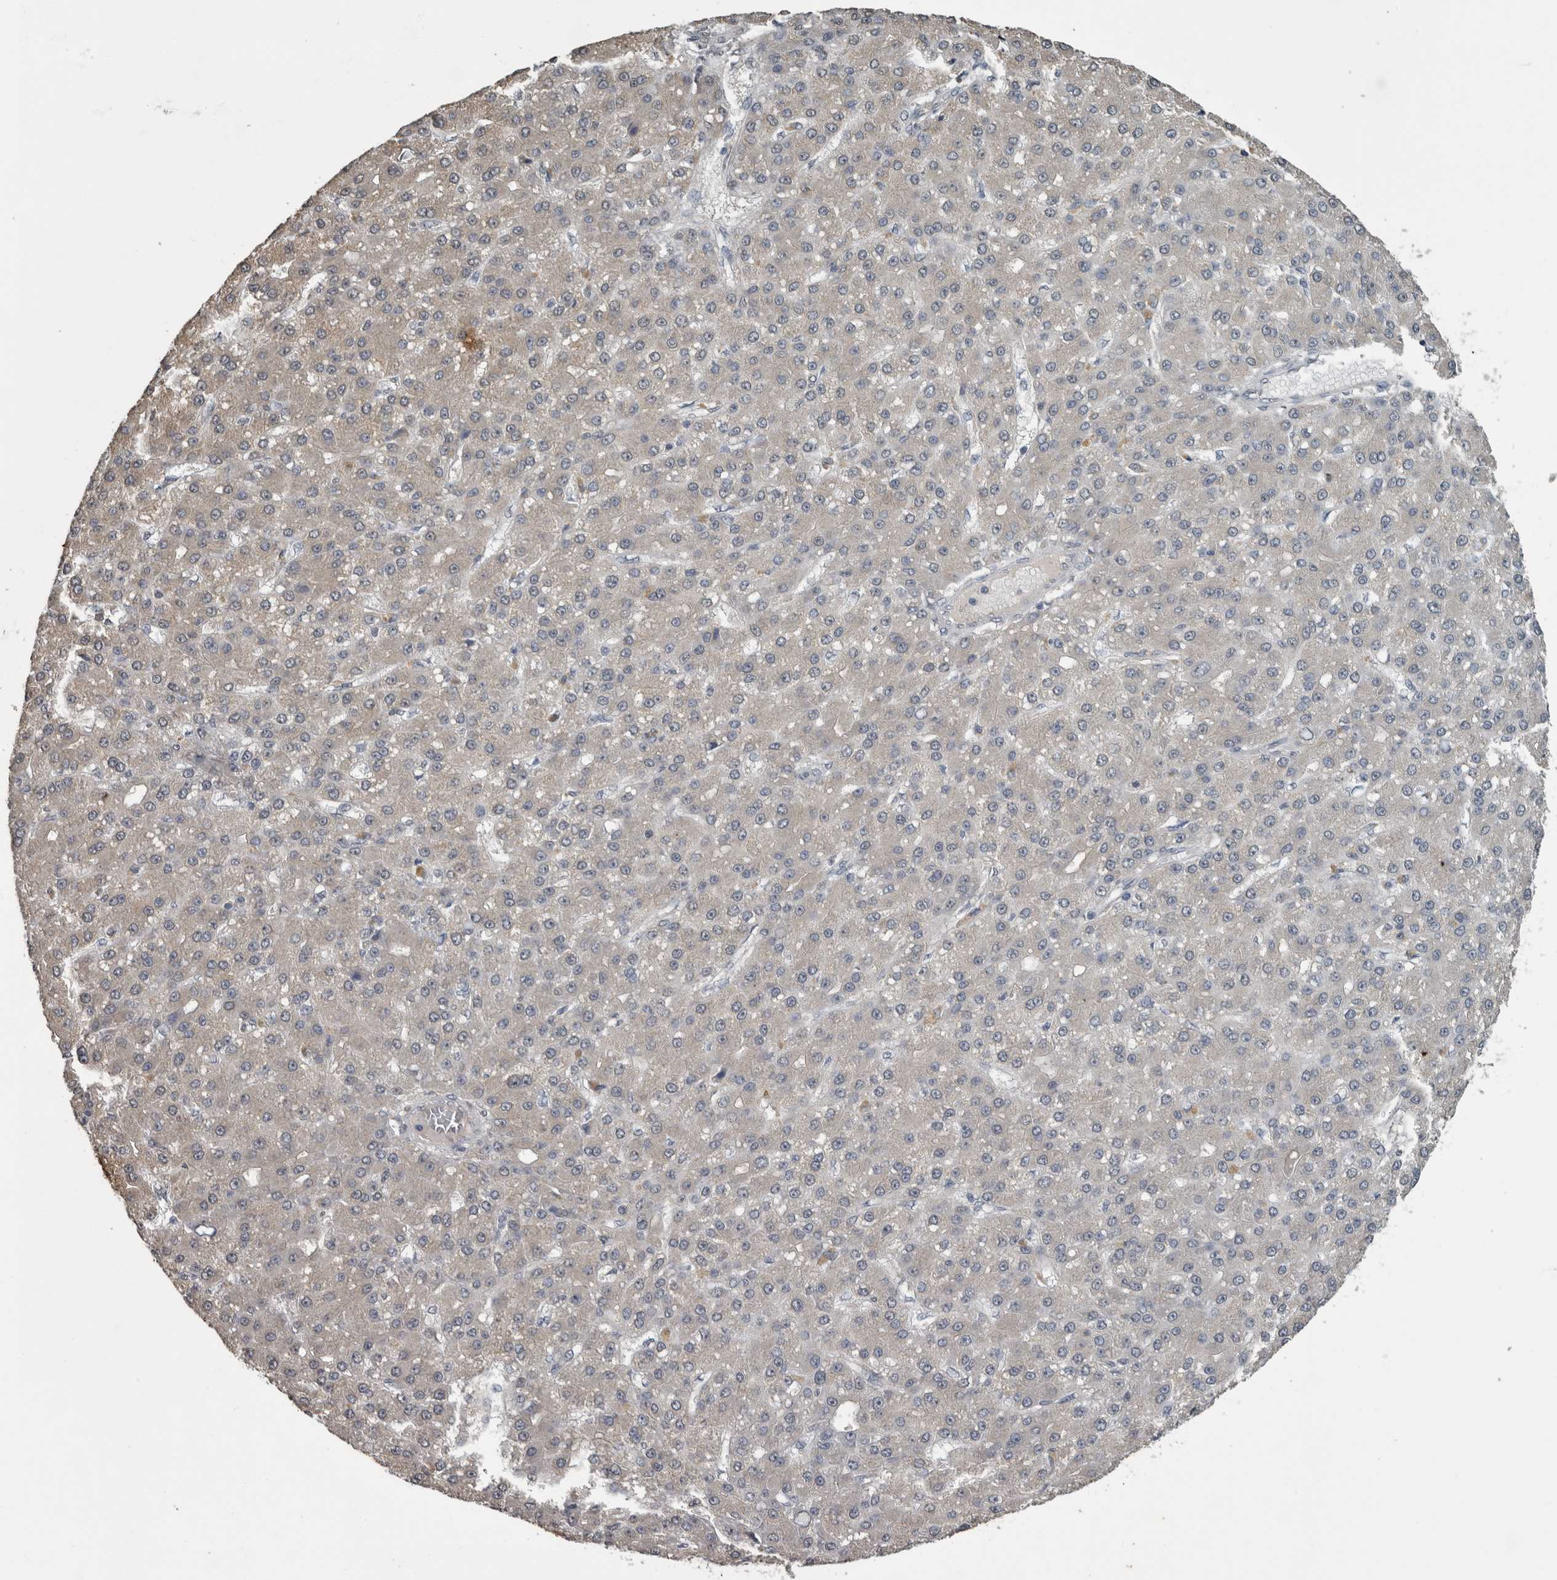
{"staining": {"intensity": "negative", "quantity": "none", "location": "none"}, "tissue": "liver cancer", "cell_type": "Tumor cells", "image_type": "cancer", "snomed": [{"axis": "morphology", "description": "Carcinoma, Hepatocellular, NOS"}, {"axis": "topography", "description": "Liver"}], "caption": "The photomicrograph displays no significant staining in tumor cells of liver hepatocellular carcinoma. (Brightfield microscopy of DAB (3,3'-diaminobenzidine) IHC at high magnification).", "gene": "PIK3AP1", "patient": {"sex": "male", "age": 67}}